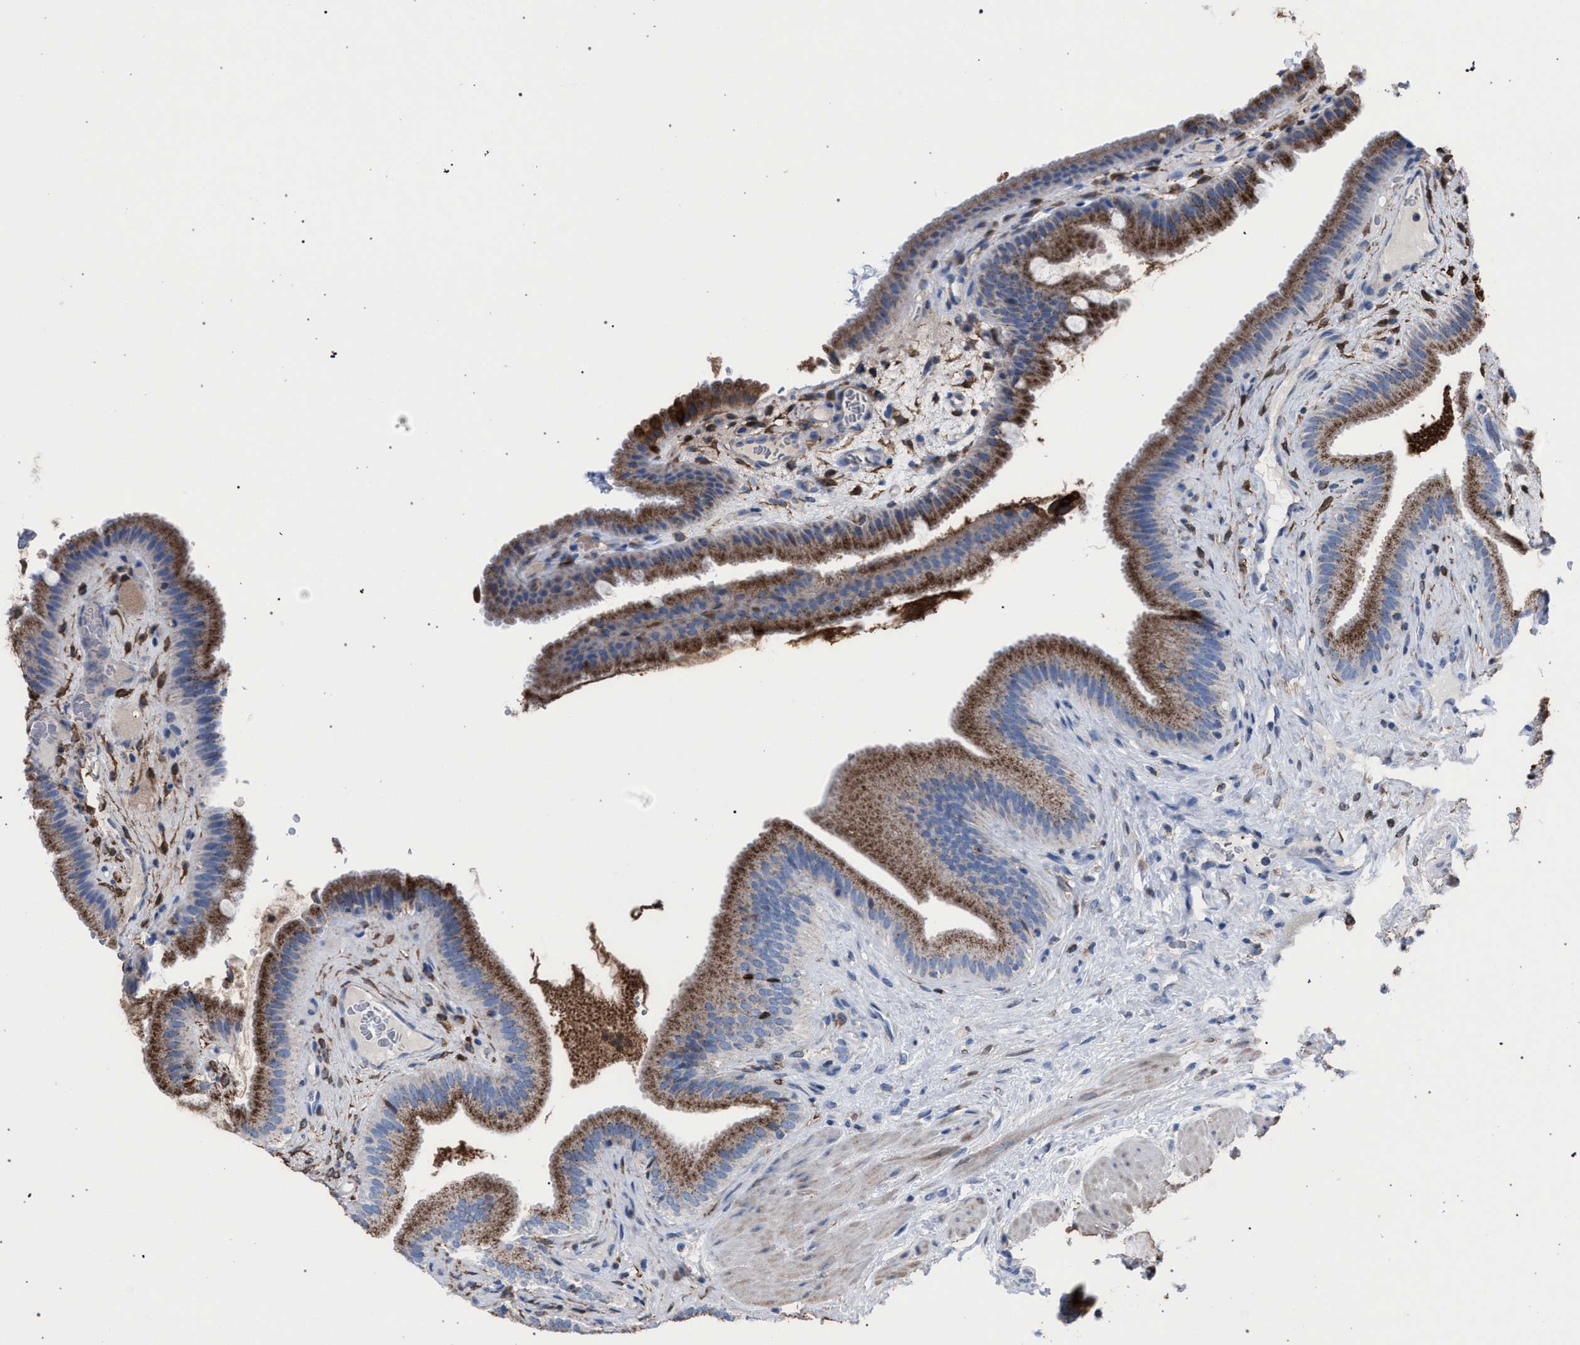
{"staining": {"intensity": "moderate", "quantity": ">75%", "location": "cytoplasmic/membranous"}, "tissue": "gallbladder", "cell_type": "Glandular cells", "image_type": "normal", "snomed": [{"axis": "morphology", "description": "Normal tissue, NOS"}, {"axis": "topography", "description": "Gallbladder"}], "caption": "A brown stain labels moderate cytoplasmic/membranous expression of a protein in glandular cells of benign human gallbladder.", "gene": "HSD17B4", "patient": {"sex": "male", "age": 49}}